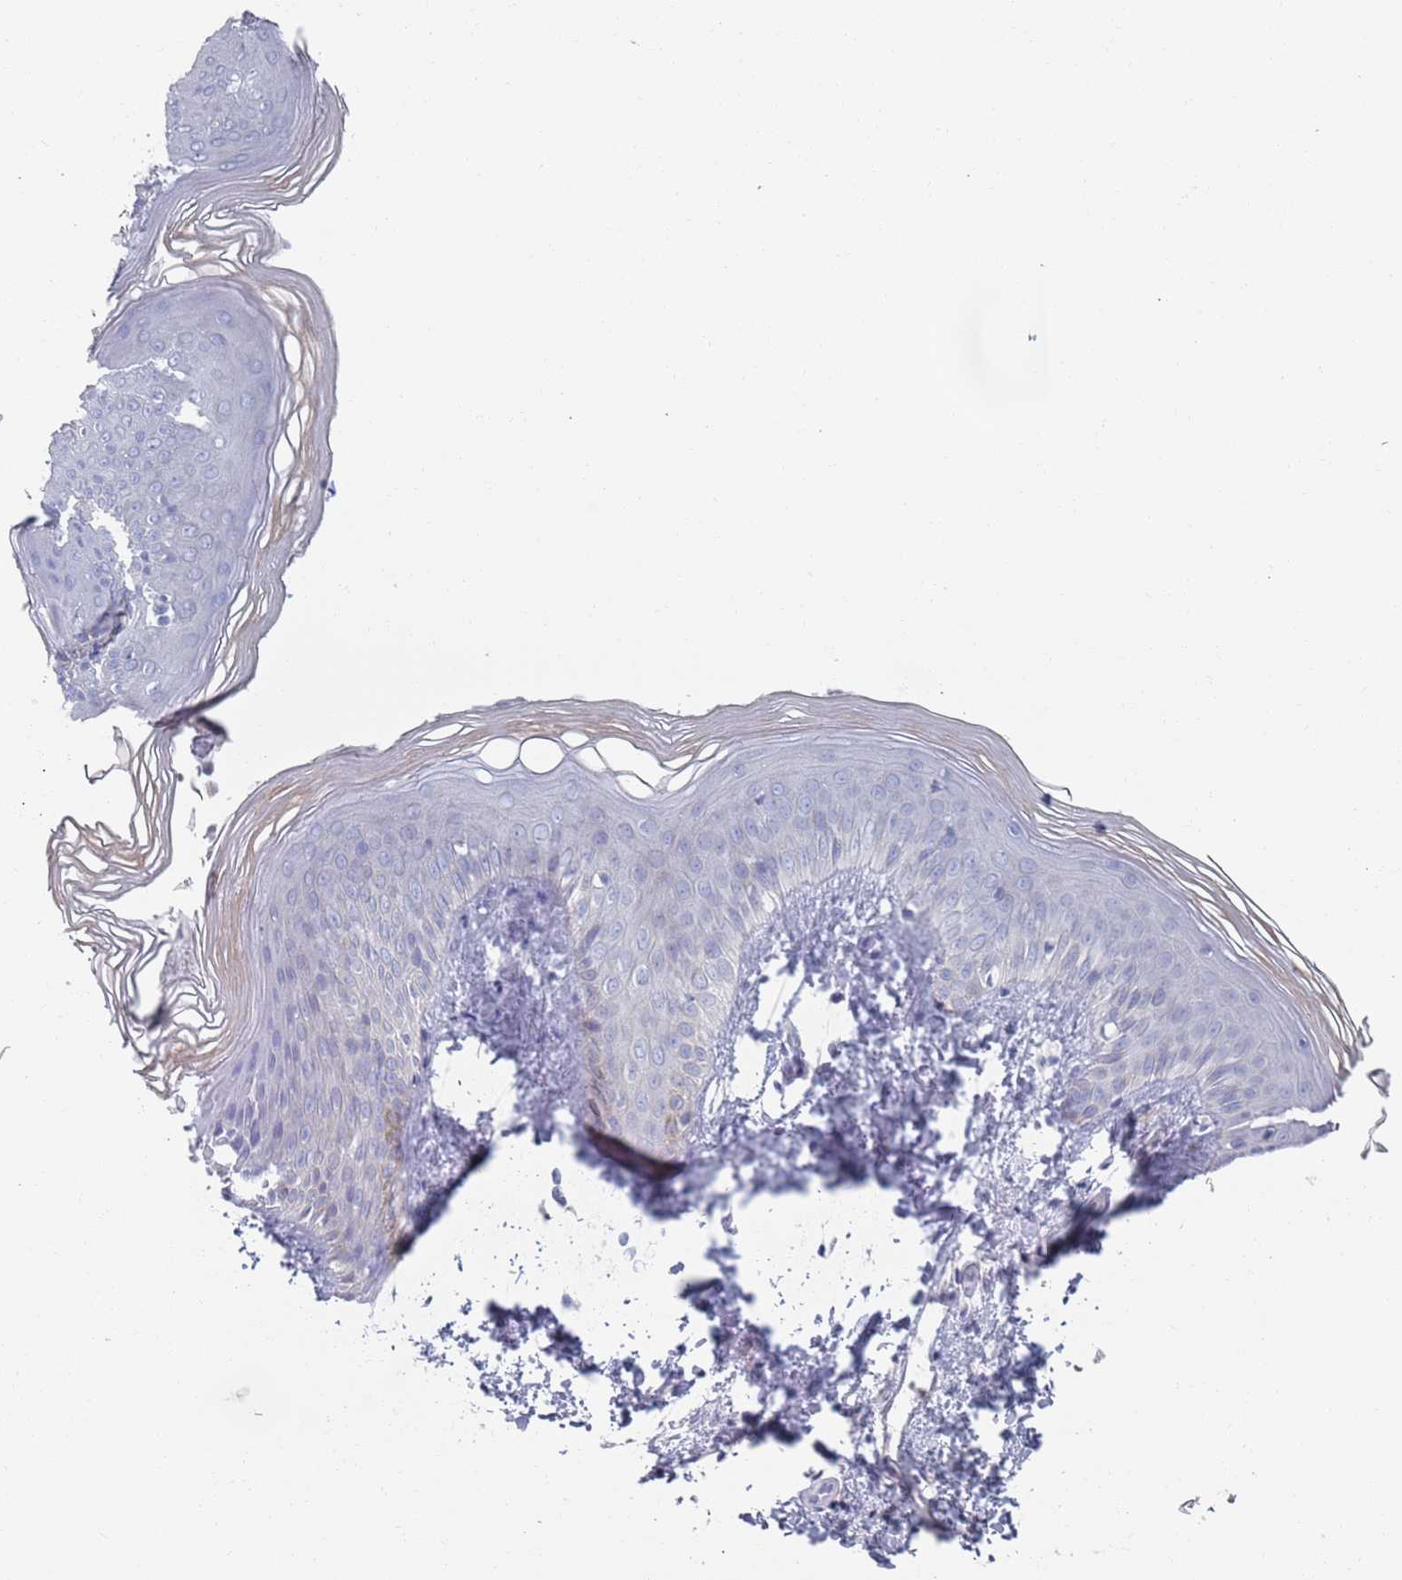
{"staining": {"intensity": "negative", "quantity": "none", "location": "none"}, "tissue": "skin", "cell_type": "Epidermal cells", "image_type": "normal", "snomed": [{"axis": "morphology", "description": "Normal tissue, NOS"}, {"axis": "morphology", "description": "Inflammation, NOS"}, {"axis": "topography", "description": "Soft tissue"}, {"axis": "topography", "description": "Anal"}], "caption": "Photomicrograph shows no protein staining in epidermal cells of benign skin.", "gene": "MAT1A", "patient": {"sex": "female", "age": 15}}